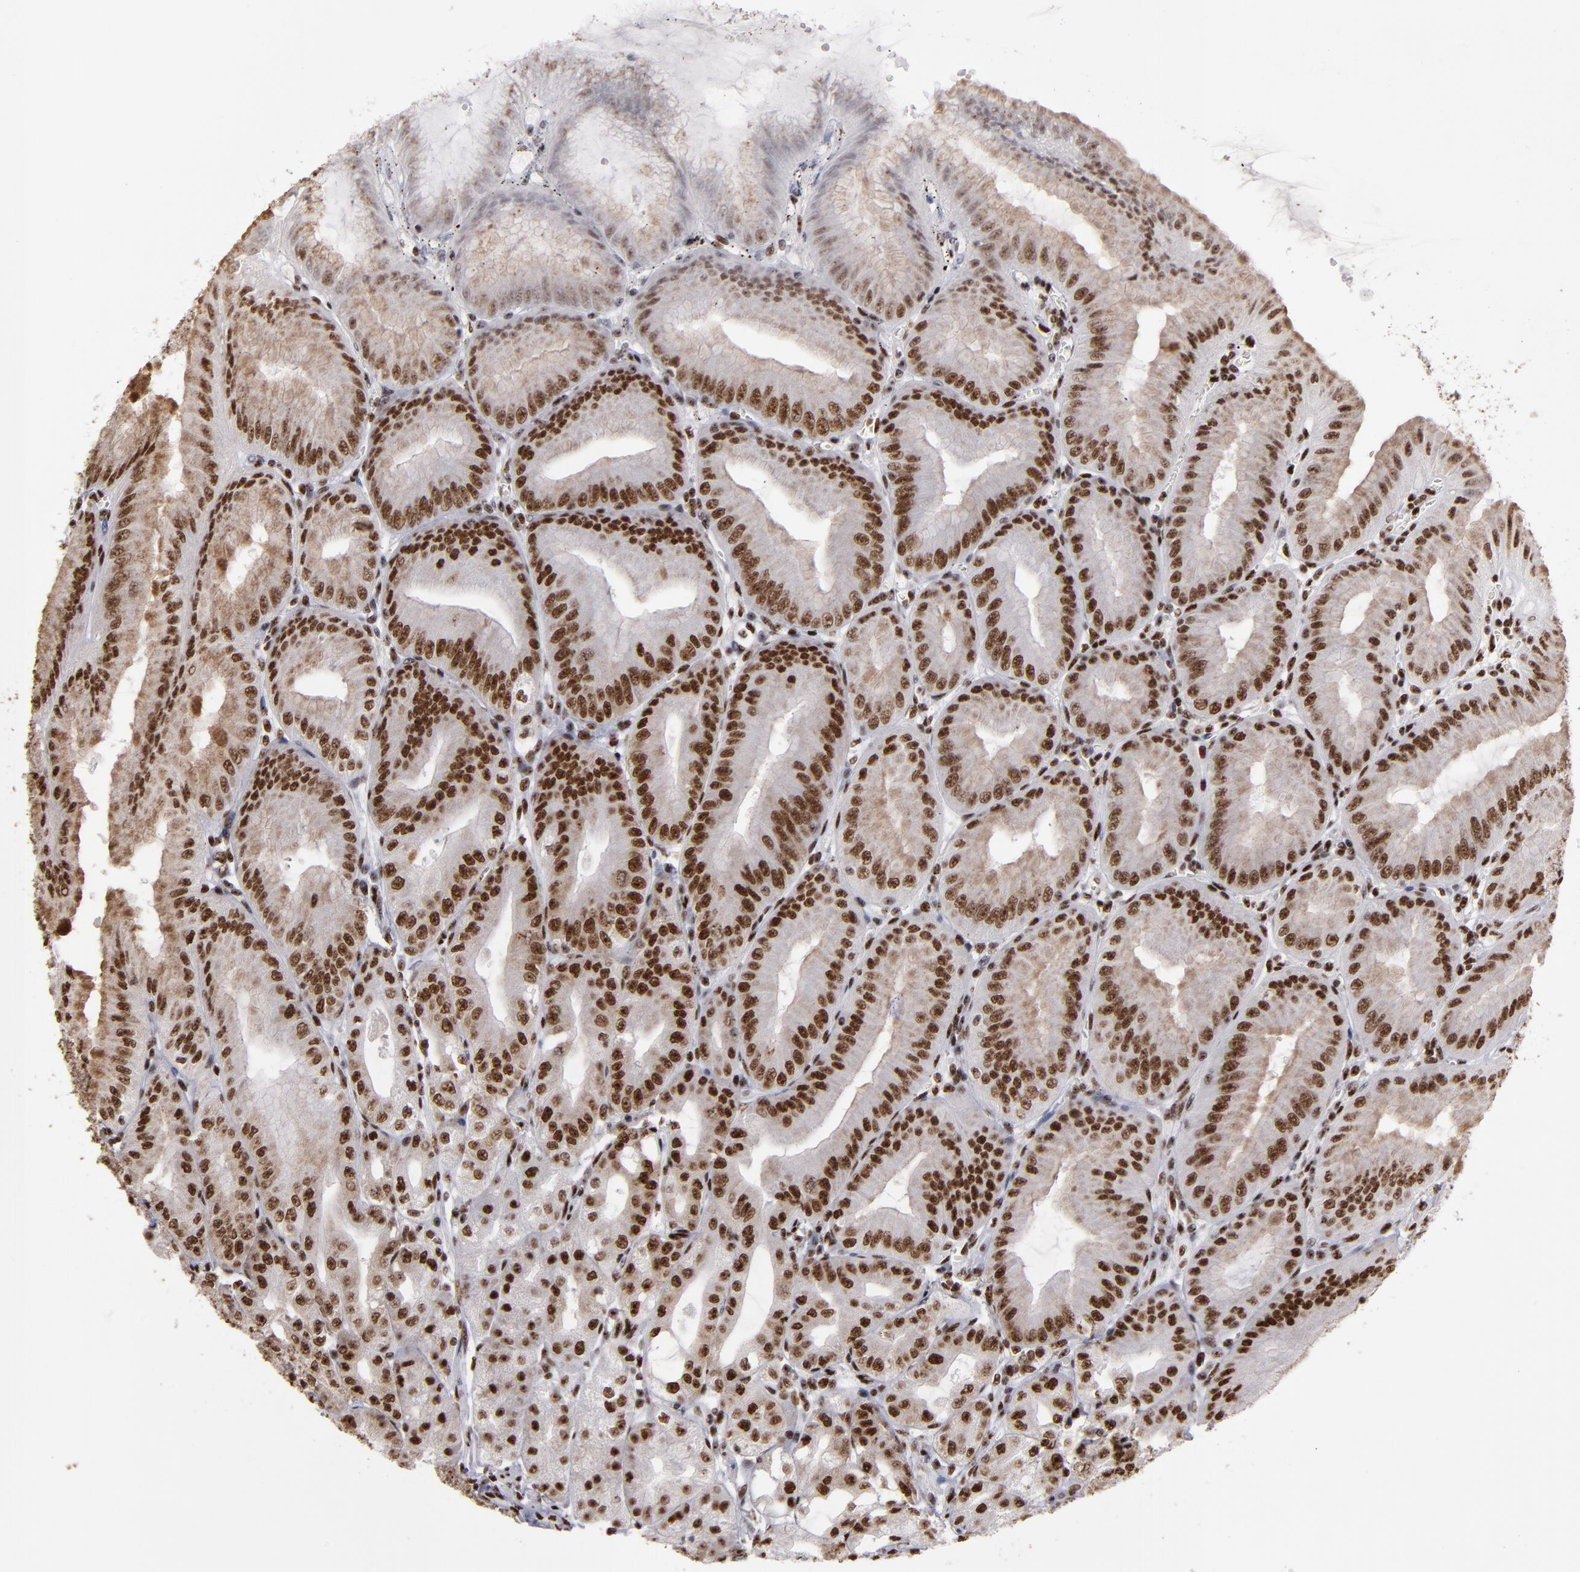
{"staining": {"intensity": "strong", "quantity": ">75%", "location": "cytoplasmic/membranous,nuclear"}, "tissue": "stomach", "cell_type": "Glandular cells", "image_type": "normal", "snomed": [{"axis": "morphology", "description": "Normal tissue, NOS"}, {"axis": "topography", "description": "Stomach, lower"}], "caption": "High-magnification brightfield microscopy of normal stomach stained with DAB (brown) and counterstained with hematoxylin (blue). glandular cells exhibit strong cytoplasmic/membranous,nuclear expression is identified in about>75% of cells. The staining was performed using DAB to visualize the protein expression in brown, while the nuclei were stained in blue with hematoxylin (Magnification: 20x).", "gene": "MRE11", "patient": {"sex": "male", "age": 71}}